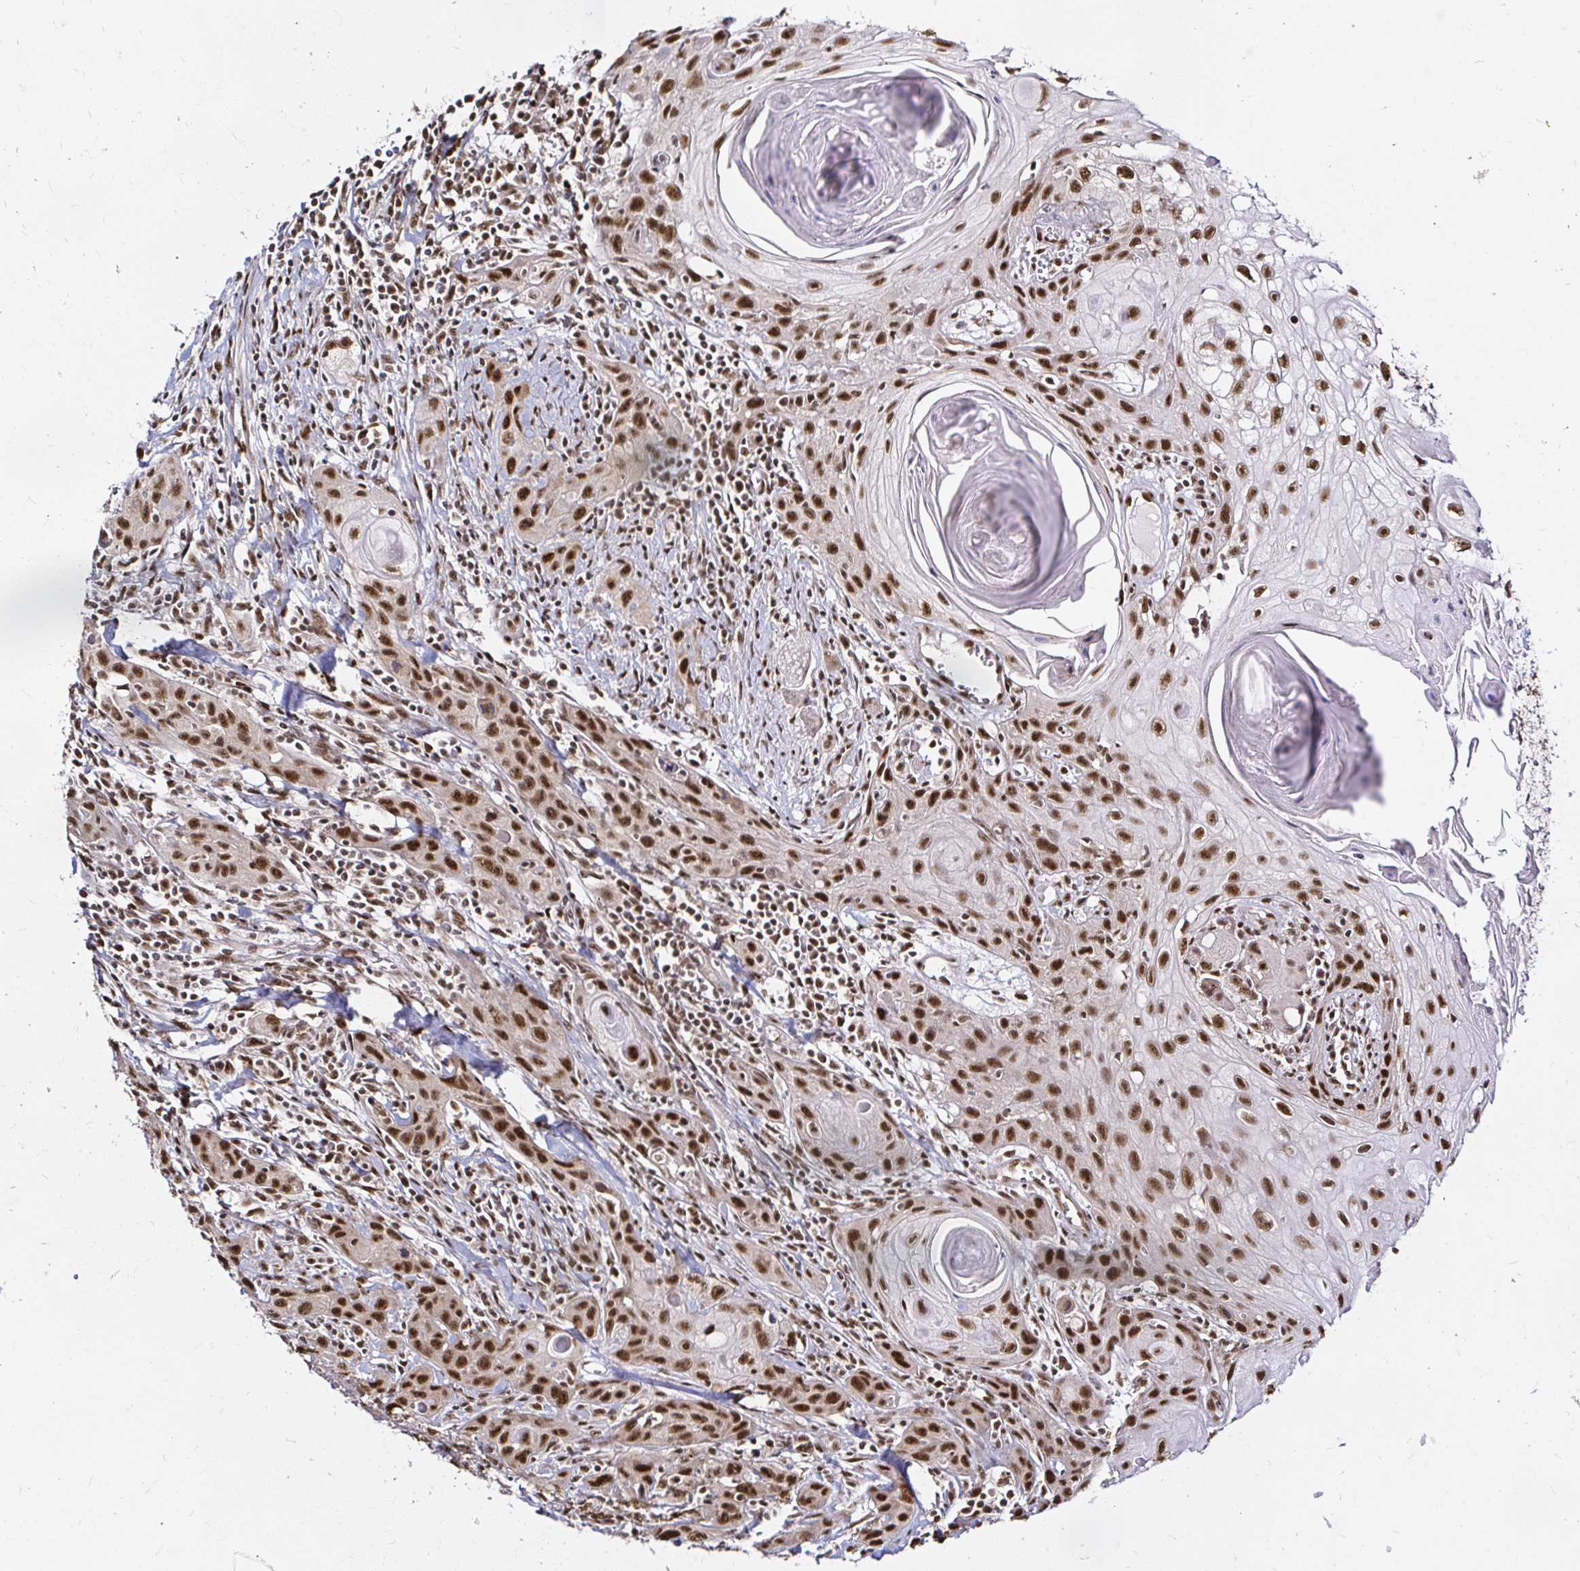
{"staining": {"intensity": "moderate", "quantity": ">75%", "location": "nuclear"}, "tissue": "head and neck cancer", "cell_type": "Tumor cells", "image_type": "cancer", "snomed": [{"axis": "morphology", "description": "Squamous cell carcinoma, NOS"}, {"axis": "topography", "description": "Oral tissue"}, {"axis": "topography", "description": "Head-Neck"}], "caption": "Head and neck cancer stained with DAB immunohistochemistry demonstrates medium levels of moderate nuclear expression in about >75% of tumor cells.", "gene": "SNRPC", "patient": {"sex": "male", "age": 58}}